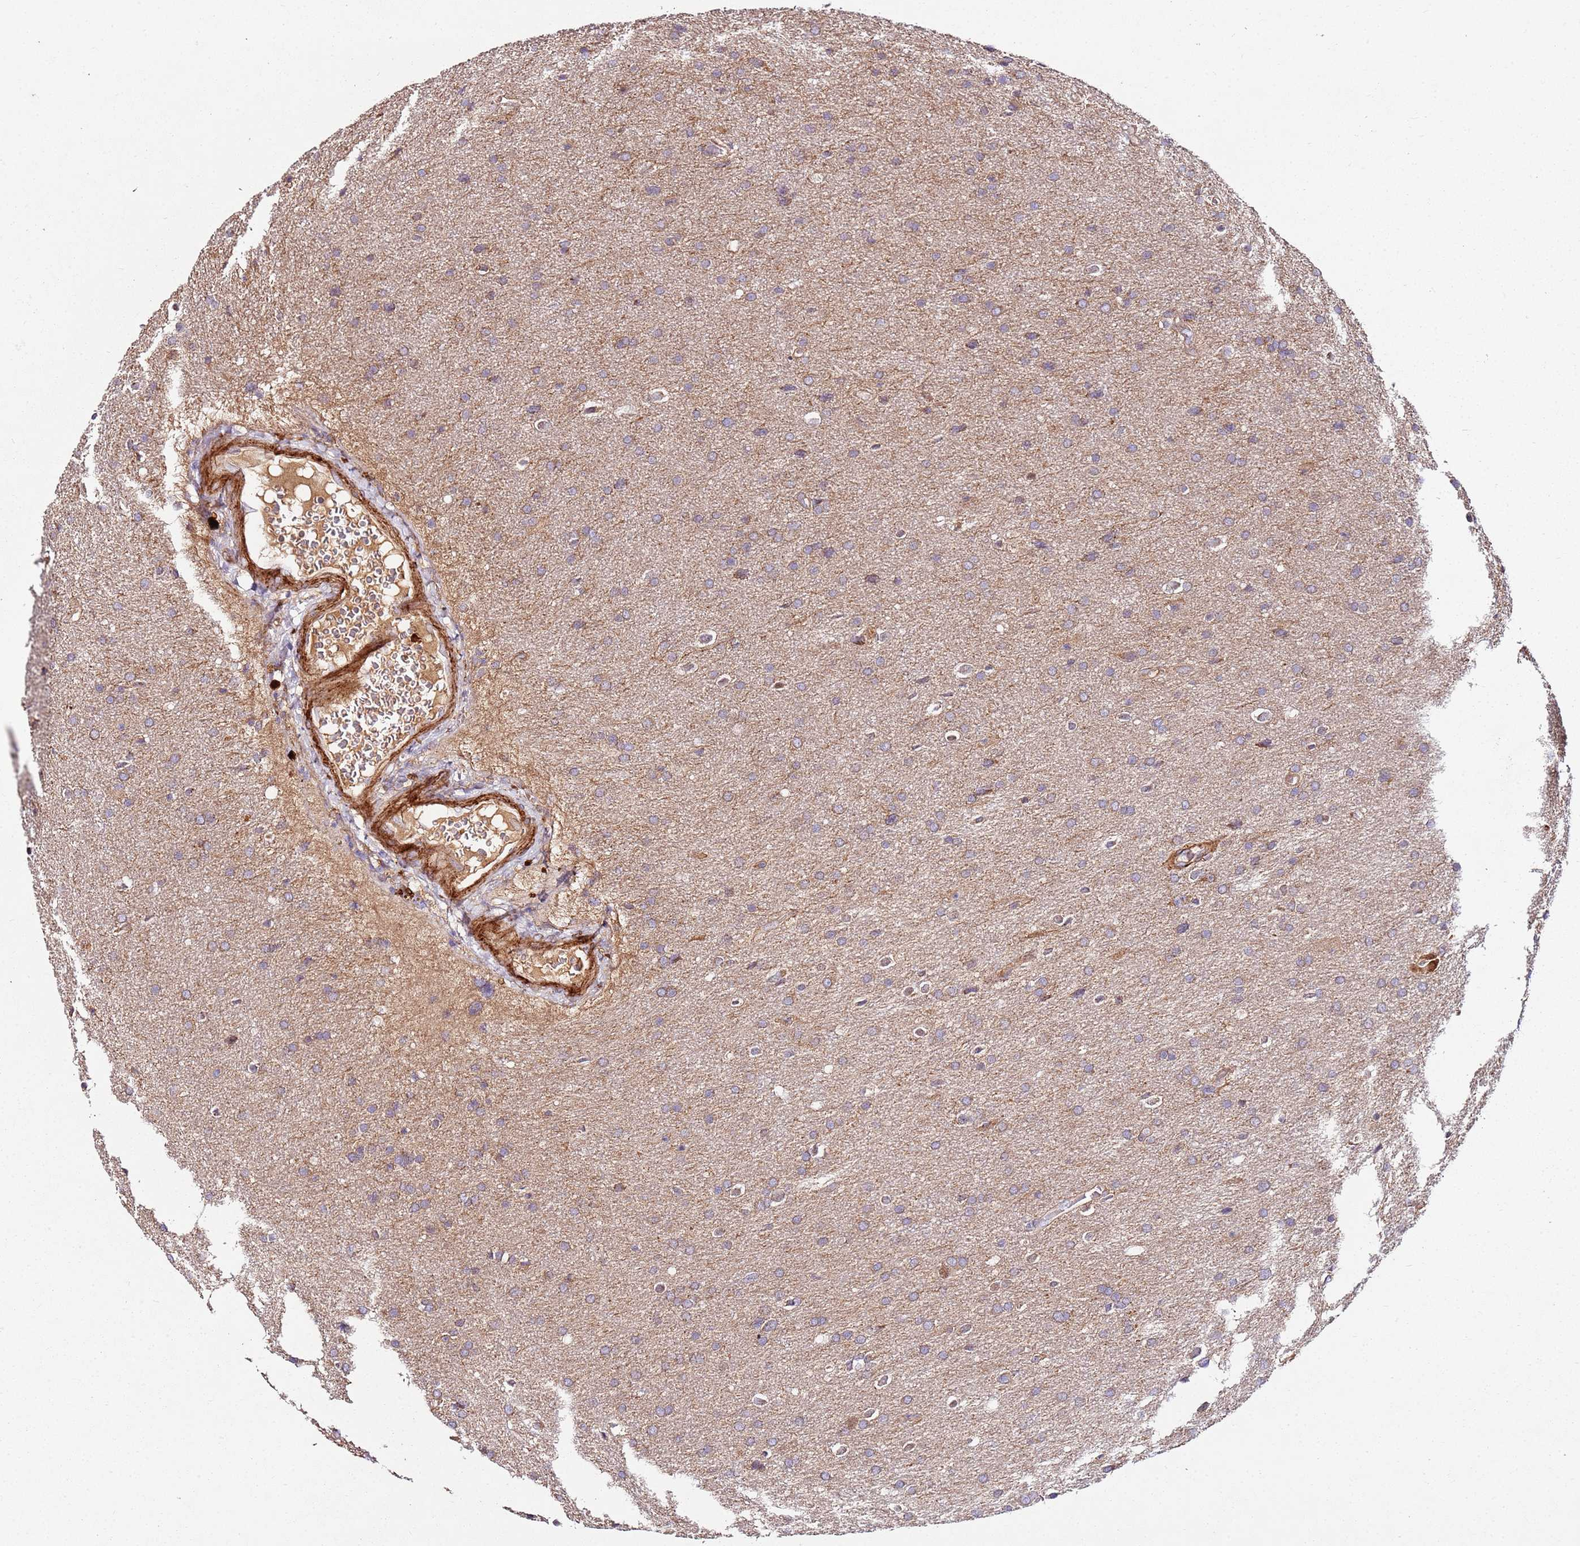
{"staining": {"intensity": "weak", "quantity": ">75%", "location": "cytoplasmic/membranous"}, "tissue": "glioma", "cell_type": "Tumor cells", "image_type": "cancer", "snomed": [{"axis": "morphology", "description": "Glioma, malignant, Low grade"}, {"axis": "topography", "description": "Brain"}], "caption": "Malignant glioma (low-grade) stained for a protein (brown) shows weak cytoplasmic/membranous positive expression in approximately >75% of tumor cells.", "gene": "KRTAP21-3", "patient": {"sex": "female", "age": 32}}